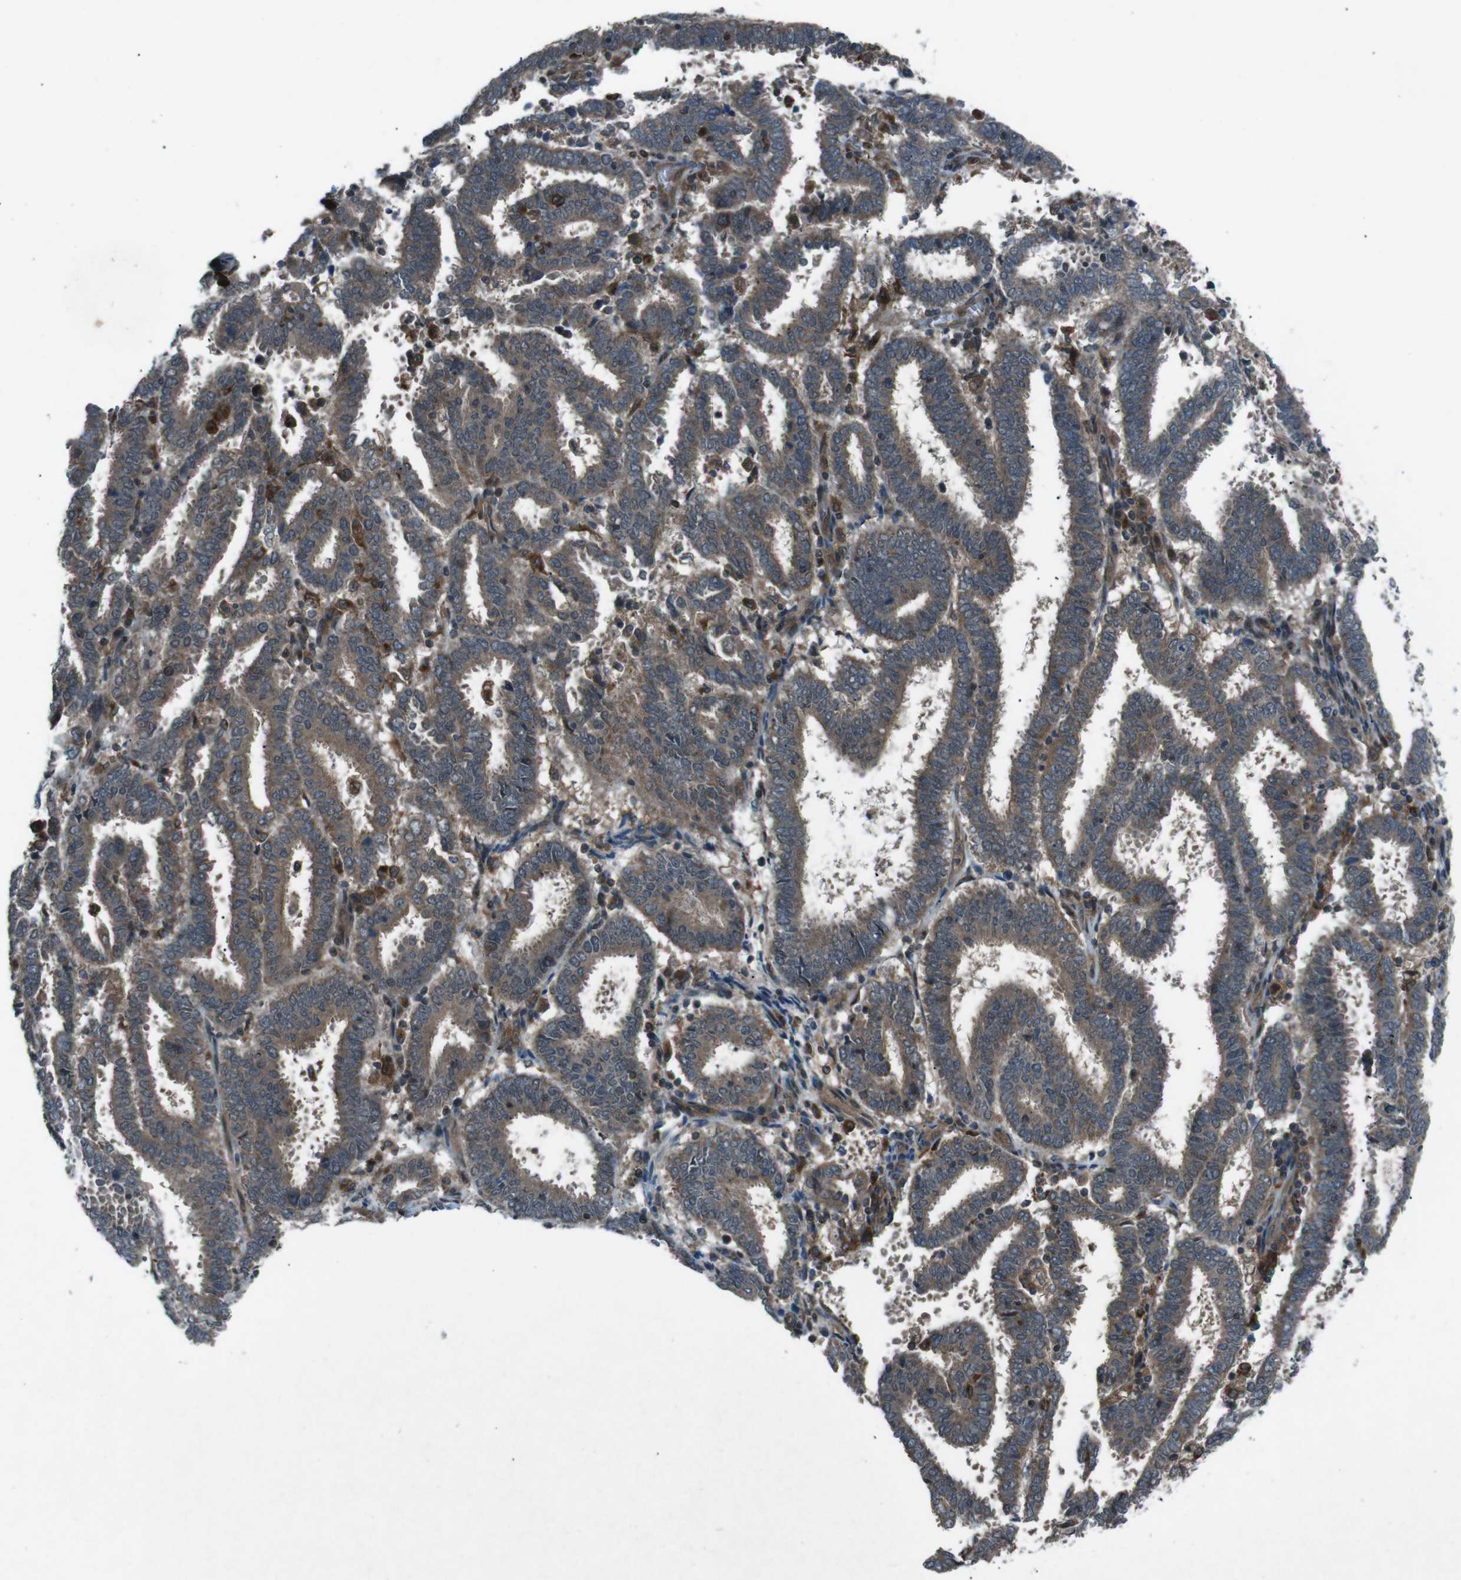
{"staining": {"intensity": "strong", "quantity": "25%-75%", "location": "cytoplasmic/membranous"}, "tissue": "endometrial cancer", "cell_type": "Tumor cells", "image_type": "cancer", "snomed": [{"axis": "morphology", "description": "Adenocarcinoma, NOS"}, {"axis": "topography", "description": "Uterus"}], "caption": "Tumor cells exhibit high levels of strong cytoplasmic/membranous positivity in about 25%-75% of cells in human adenocarcinoma (endometrial).", "gene": "SLC27A4", "patient": {"sex": "female", "age": 83}}